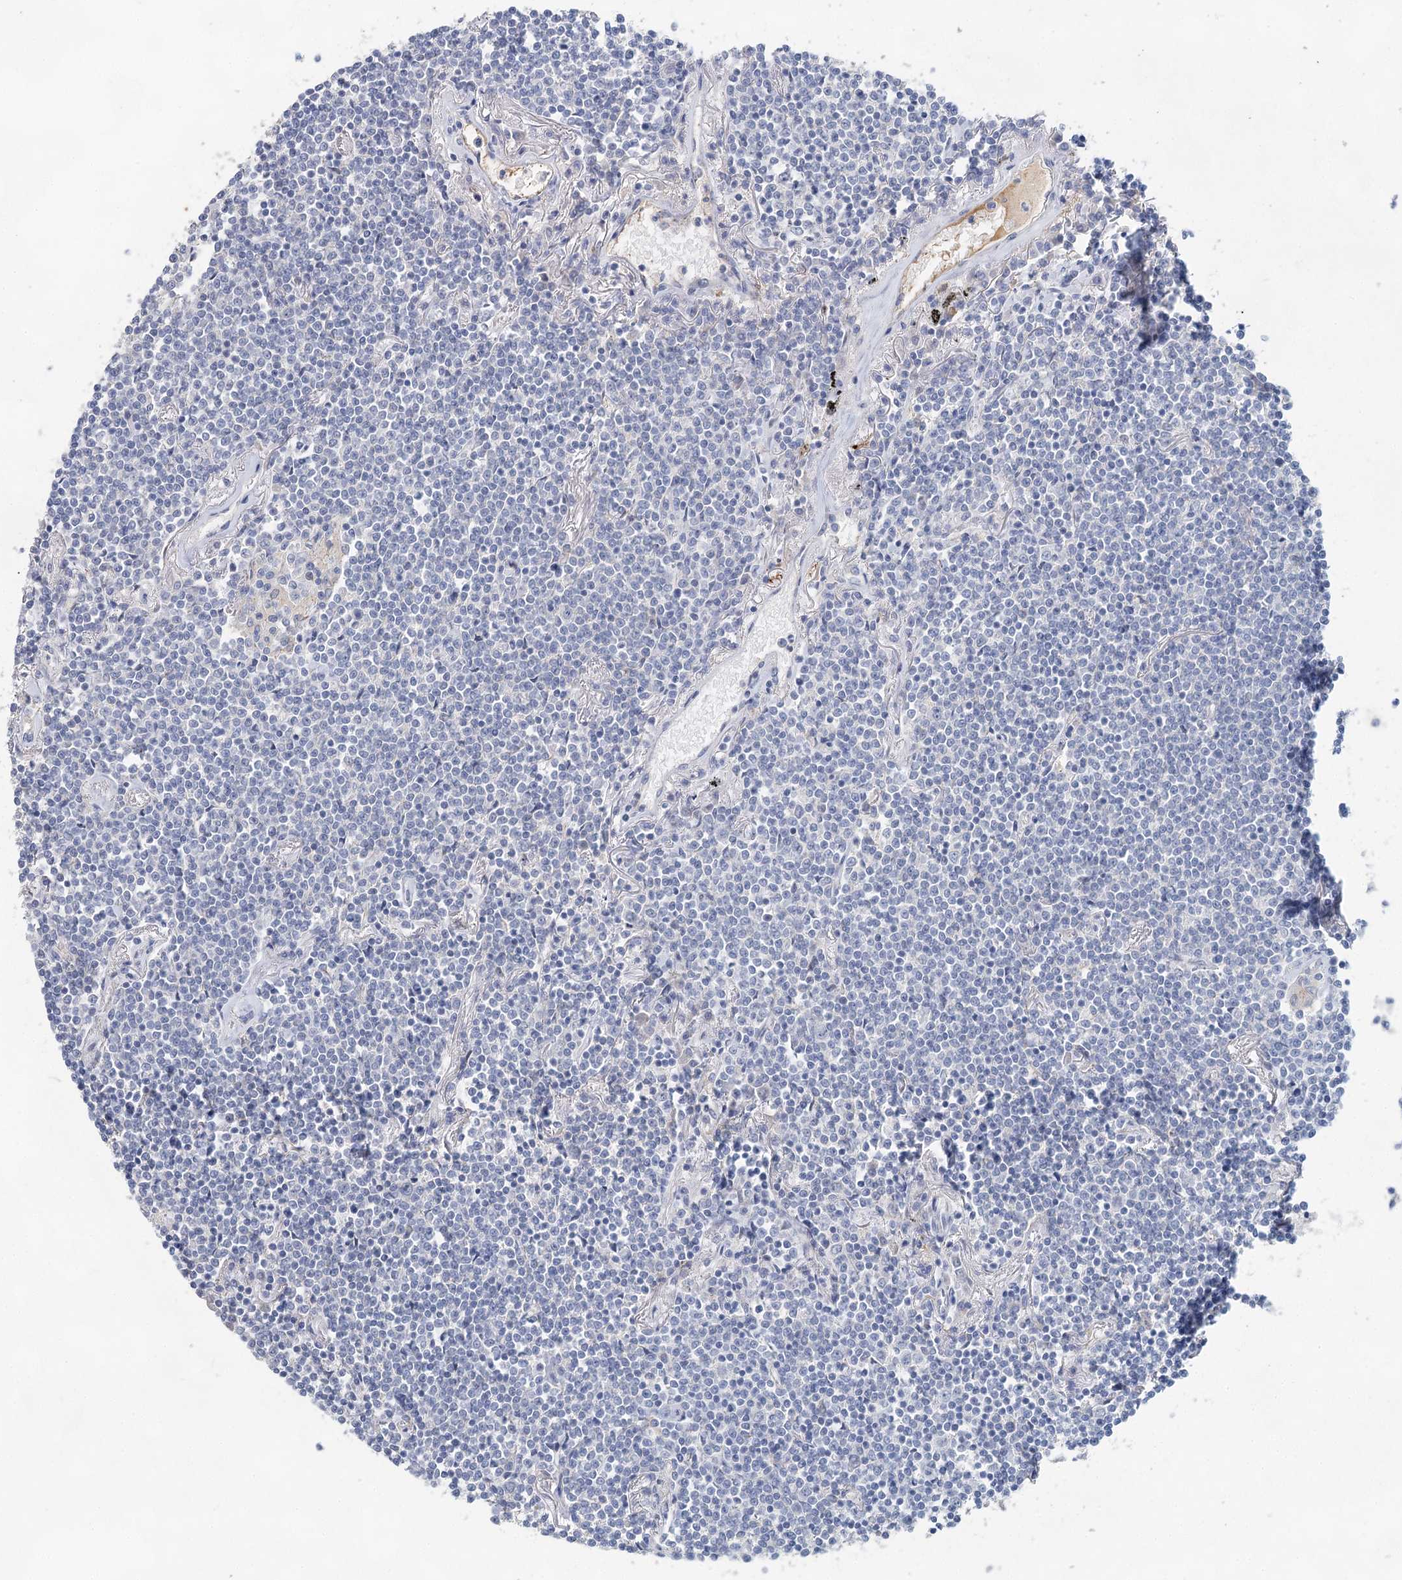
{"staining": {"intensity": "negative", "quantity": "none", "location": "none"}, "tissue": "lymphoma", "cell_type": "Tumor cells", "image_type": "cancer", "snomed": [{"axis": "morphology", "description": "Malignant lymphoma, non-Hodgkin's type, Low grade"}, {"axis": "topography", "description": "Lung"}], "caption": "The image reveals no significant expression in tumor cells of lymphoma.", "gene": "SLC19A3", "patient": {"sex": "female", "age": 71}}